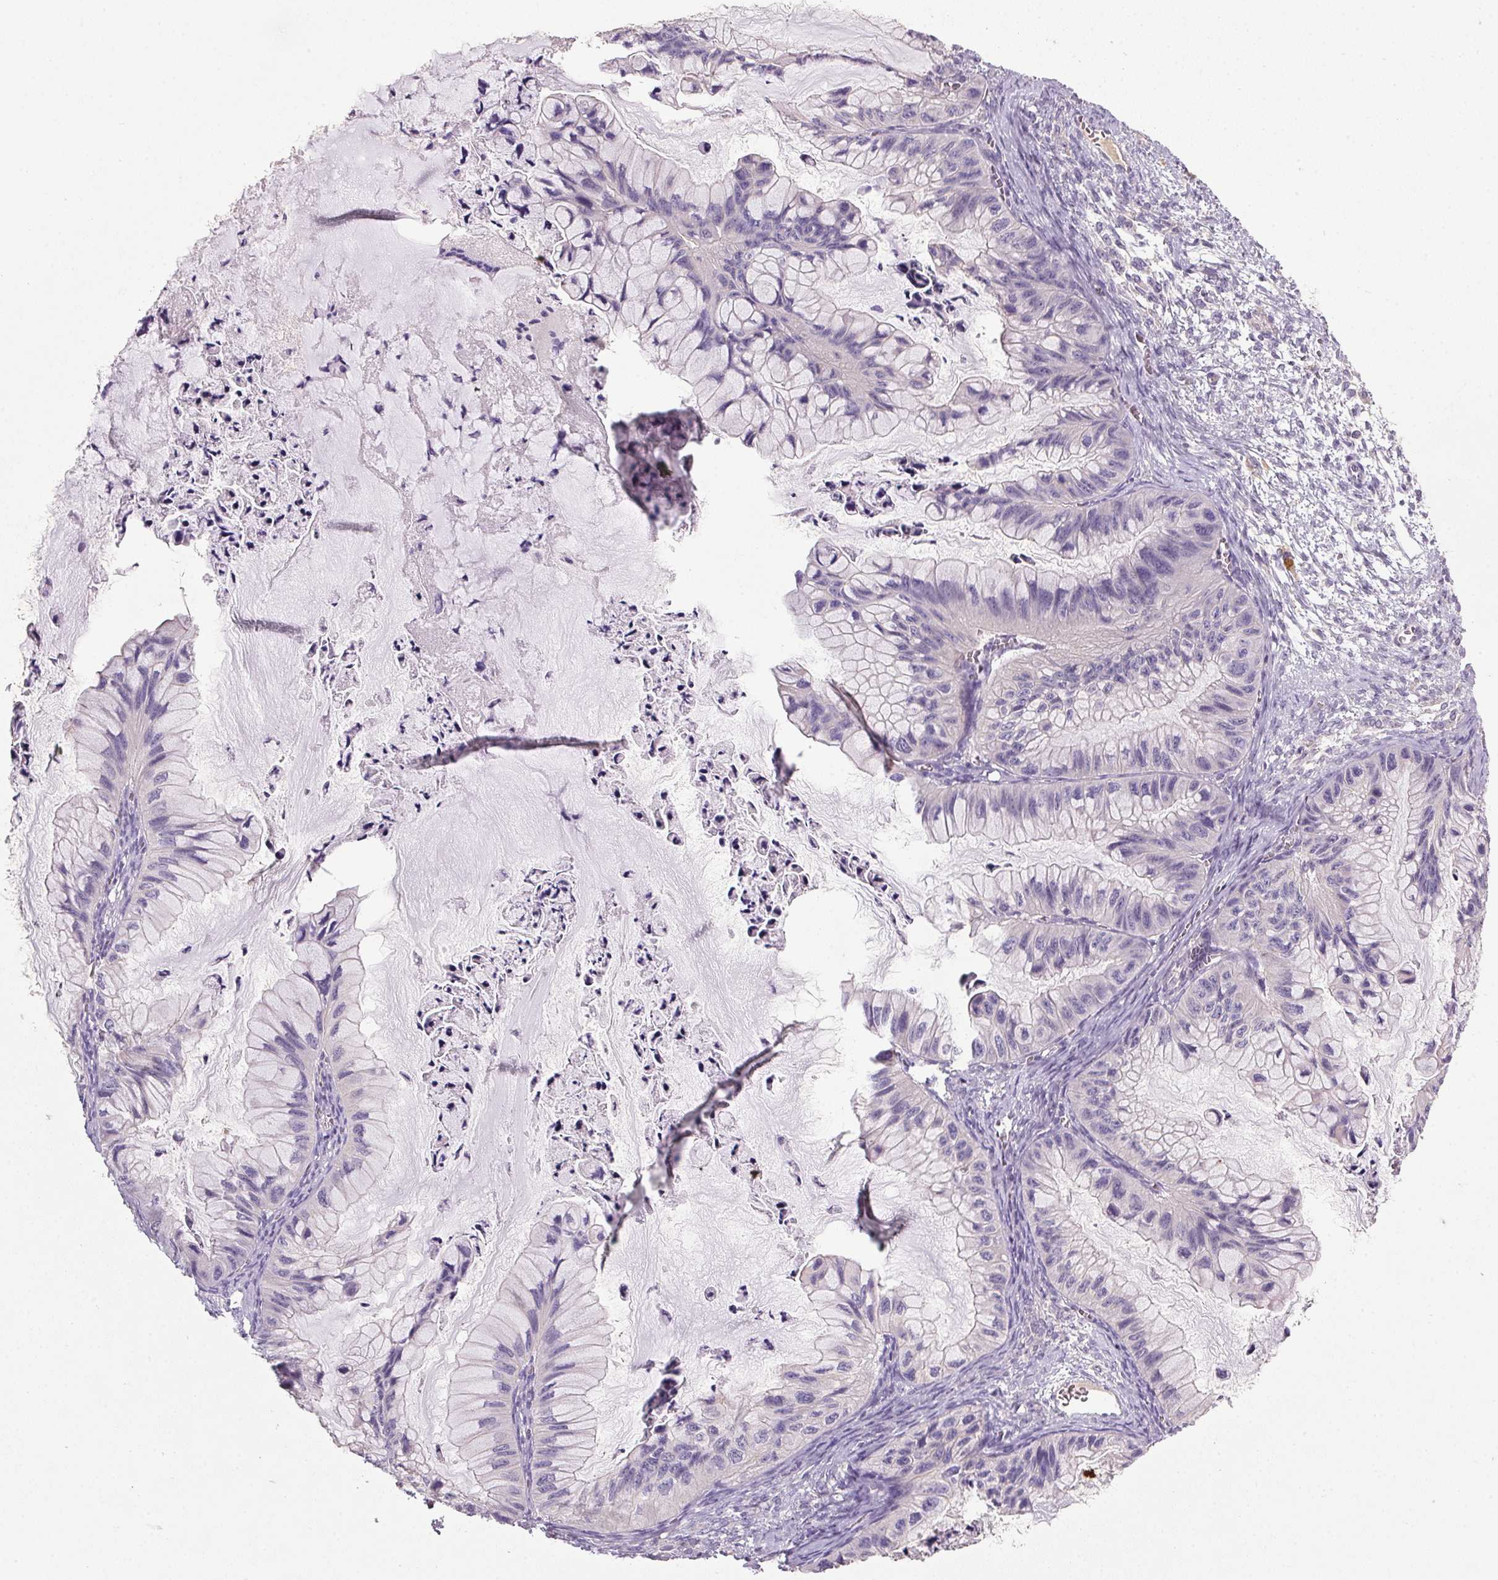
{"staining": {"intensity": "negative", "quantity": "none", "location": "none"}, "tissue": "ovarian cancer", "cell_type": "Tumor cells", "image_type": "cancer", "snomed": [{"axis": "morphology", "description": "Cystadenocarcinoma, mucinous, NOS"}, {"axis": "topography", "description": "Ovary"}], "caption": "Tumor cells show no significant staining in ovarian mucinous cystadenocarcinoma.", "gene": "APOC4", "patient": {"sex": "female", "age": 72}}